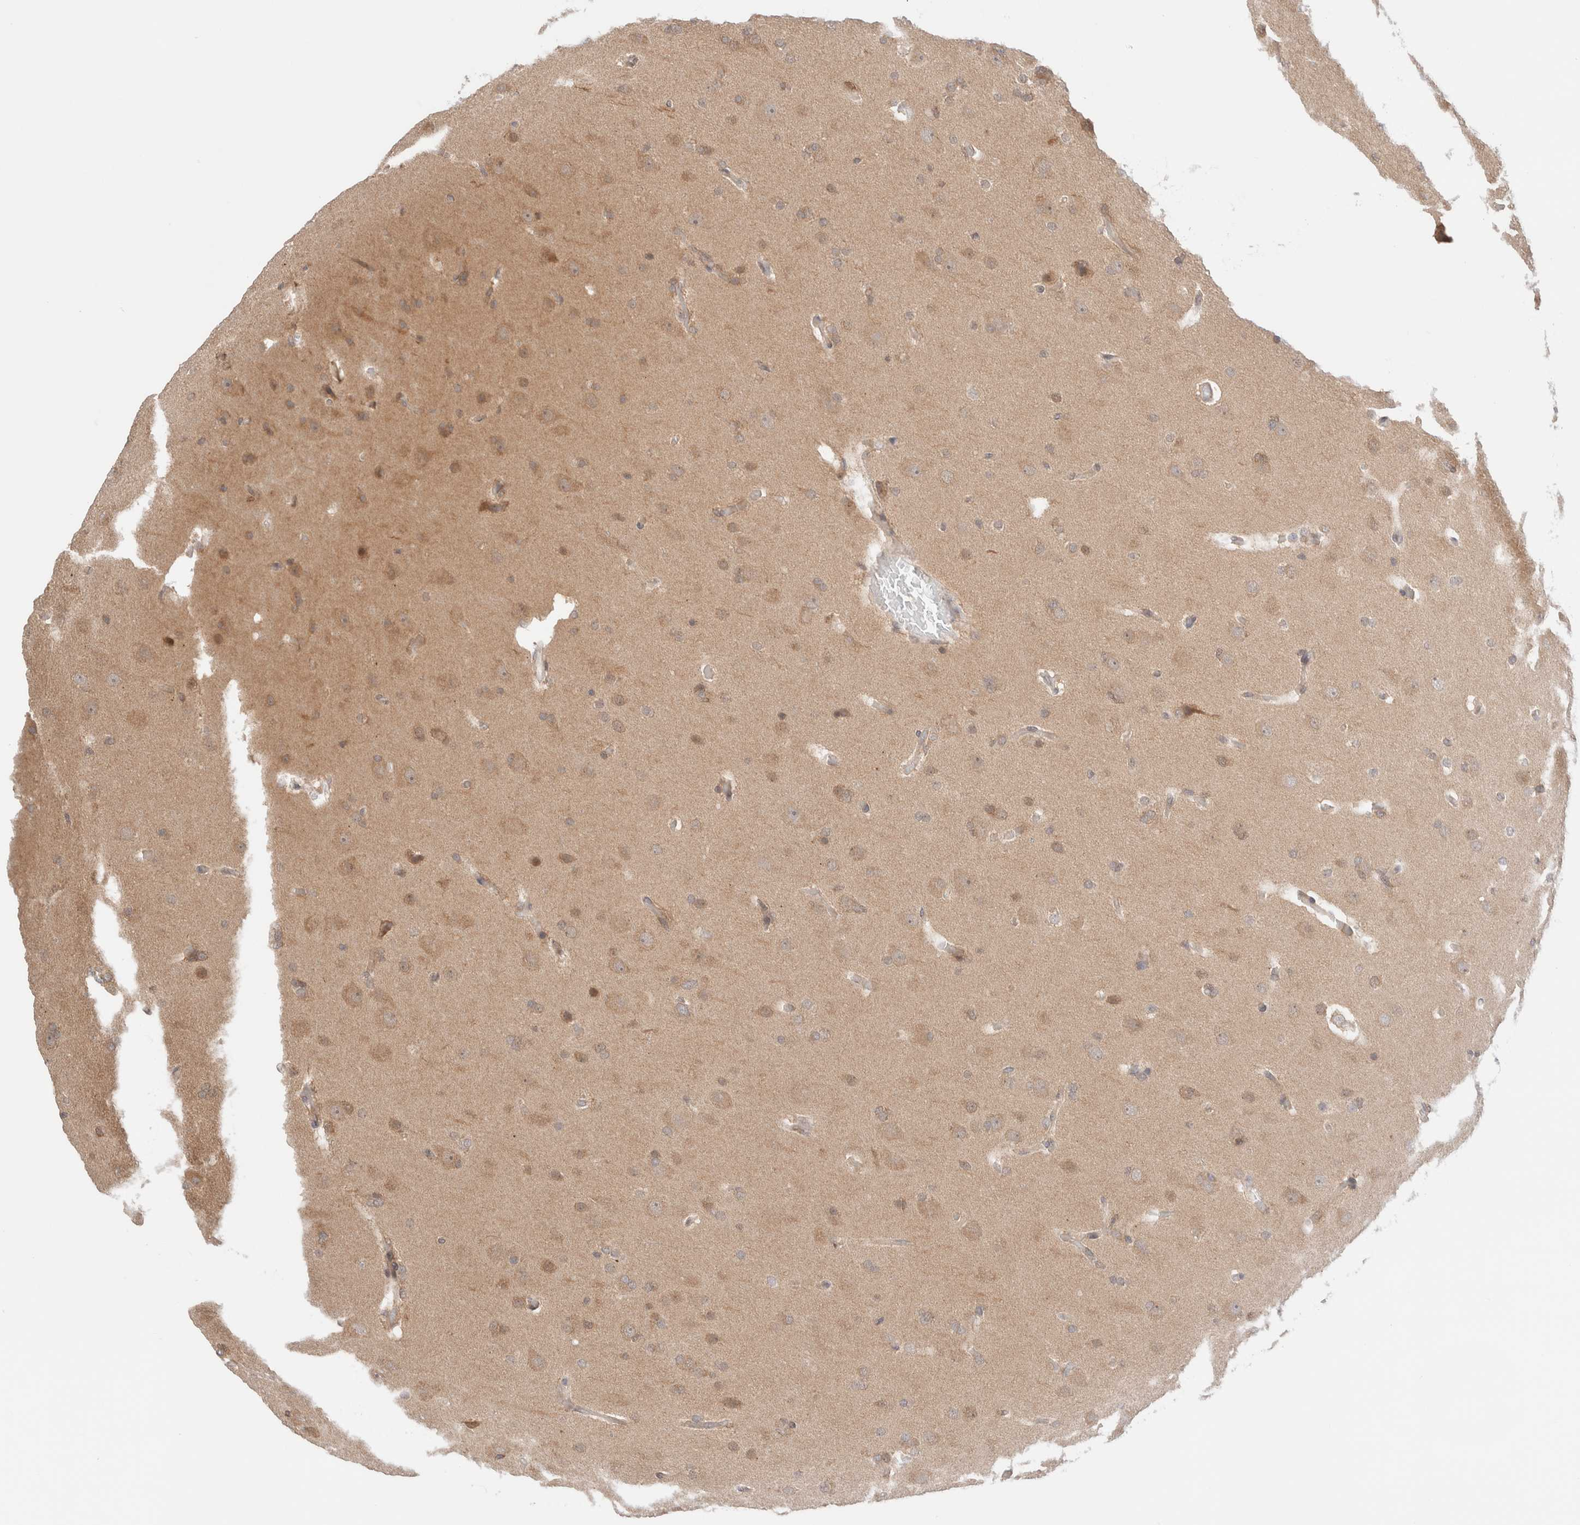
{"staining": {"intensity": "weak", "quantity": "25%-75%", "location": "cytoplasmic/membranous"}, "tissue": "glioma", "cell_type": "Tumor cells", "image_type": "cancer", "snomed": [{"axis": "morphology", "description": "Glioma, malignant, High grade"}, {"axis": "topography", "description": "Brain"}], "caption": "High-grade glioma (malignant) was stained to show a protein in brown. There is low levels of weak cytoplasmic/membranous staining in approximately 25%-75% of tumor cells. The staining is performed using DAB (3,3'-diaminobenzidine) brown chromogen to label protein expression. The nuclei are counter-stained blue using hematoxylin.", "gene": "XKR4", "patient": {"sex": "female", "age": 58}}